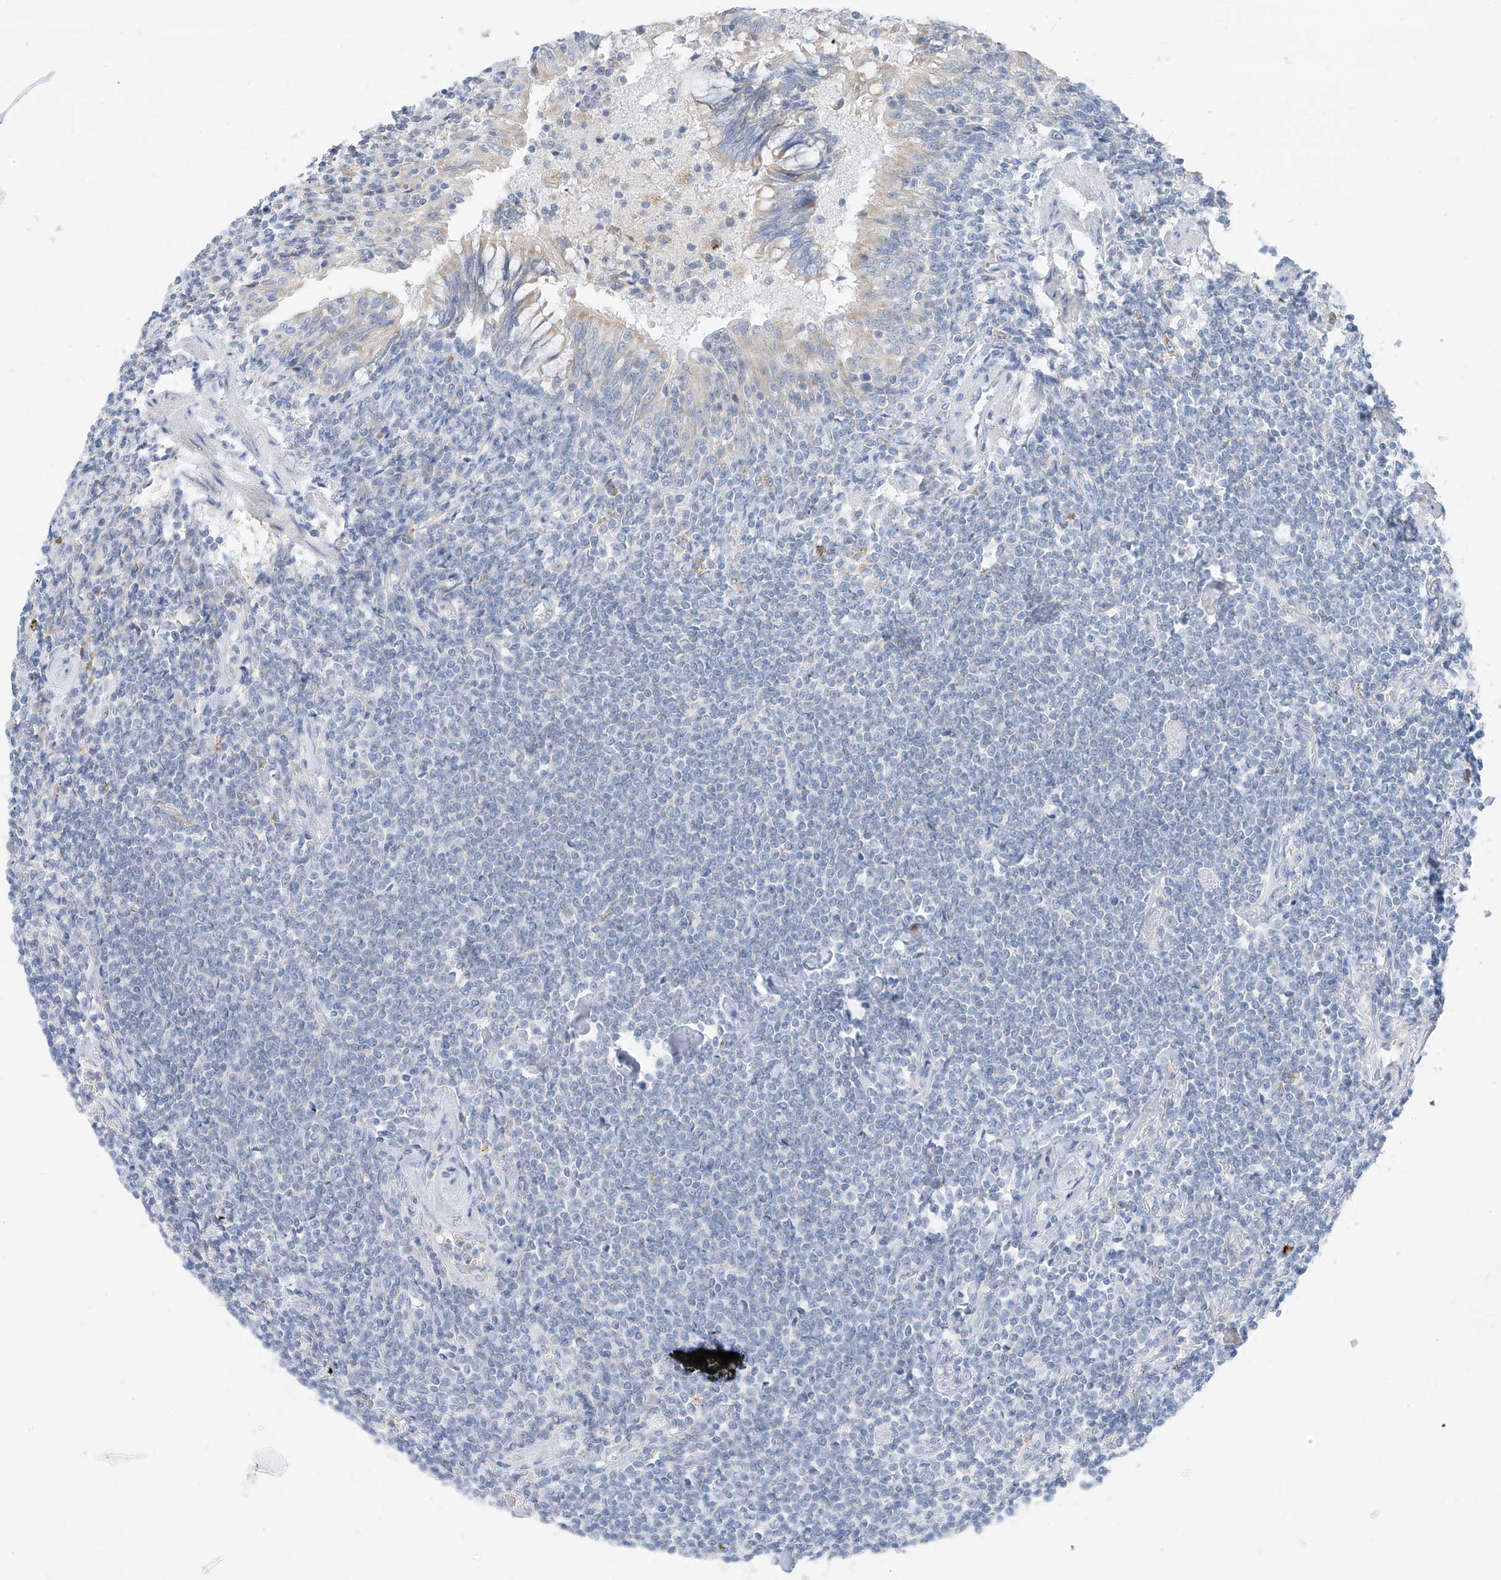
{"staining": {"intensity": "negative", "quantity": "none", "location": "none"}, "tissue": "lymphoma", "cell_type": "Tumor cells", "image_type": "cancer", "snomed": [{"axis": "morphology", "description": "Malignant lymphoma, non-Hodgkin's type, Low grade"}, {"axis": "topography", "description": "Lung"}], "caption": "Immunohistochemical staining of human malignant lymphoma, non-Hodgkin's type (low-grade) exhibits no significant positivity in tumor cells.", "gene": "ZNF404", "patient": {"sex": "female", "age": 71}}